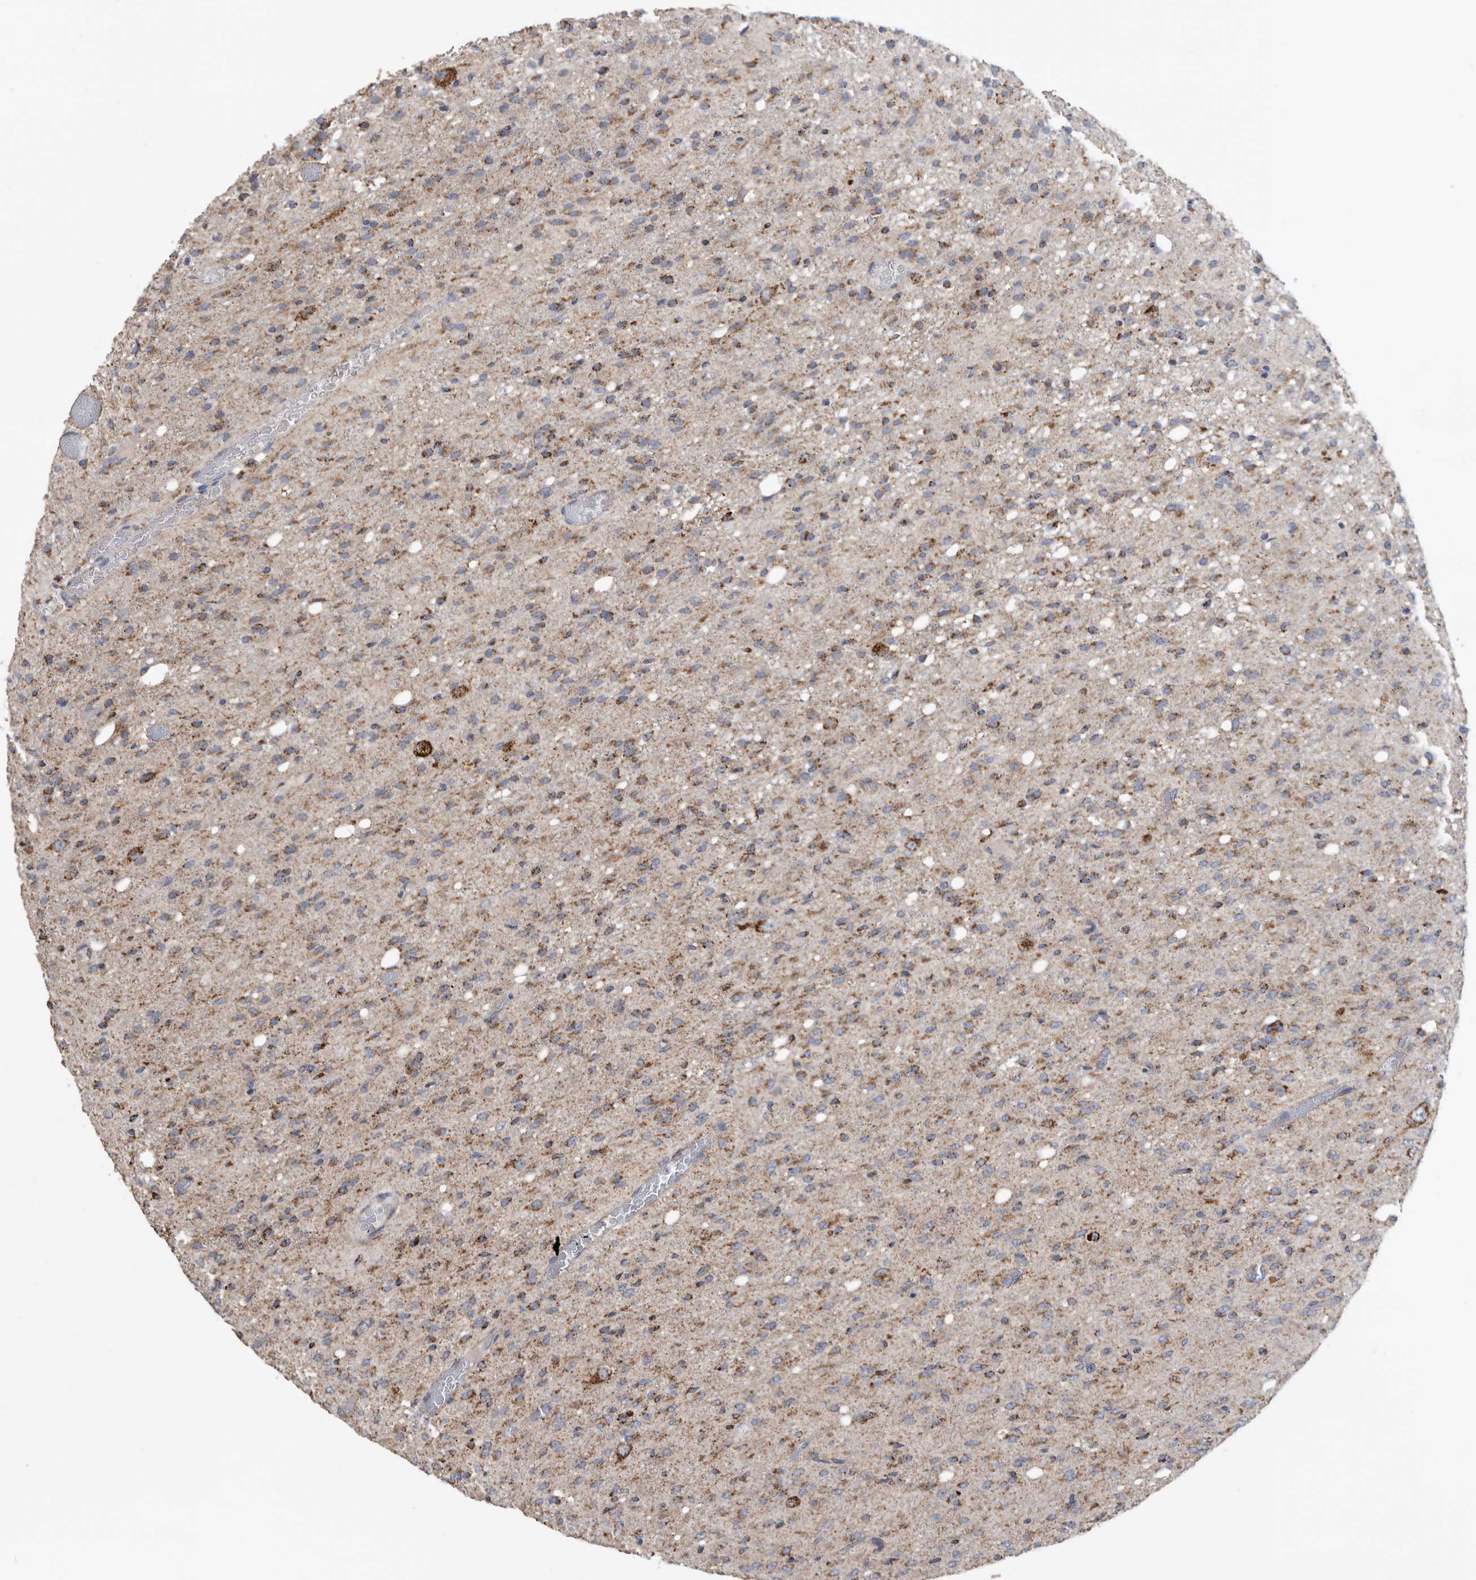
{"staining": {"intensity": "moderate", "quantity": ">75%", "location": "cytoplasmic/membranous"}, "tissue": "glioma", "cell_type": "Tumor cells", "image_type": "cancer", "snomed": [{"axis": "morphology", "description": "Glioma, malignant, High grade"}, {"axis": "topography", "description": "Brain"}], "caption": "Brown immunohistochemical staining in glioma demonstrates moderate cytoplasmic/membranous positivity in about >75% of tumor cells.", "gene": "WFDC1", "patient": {"sex": "female", "age": 59}}